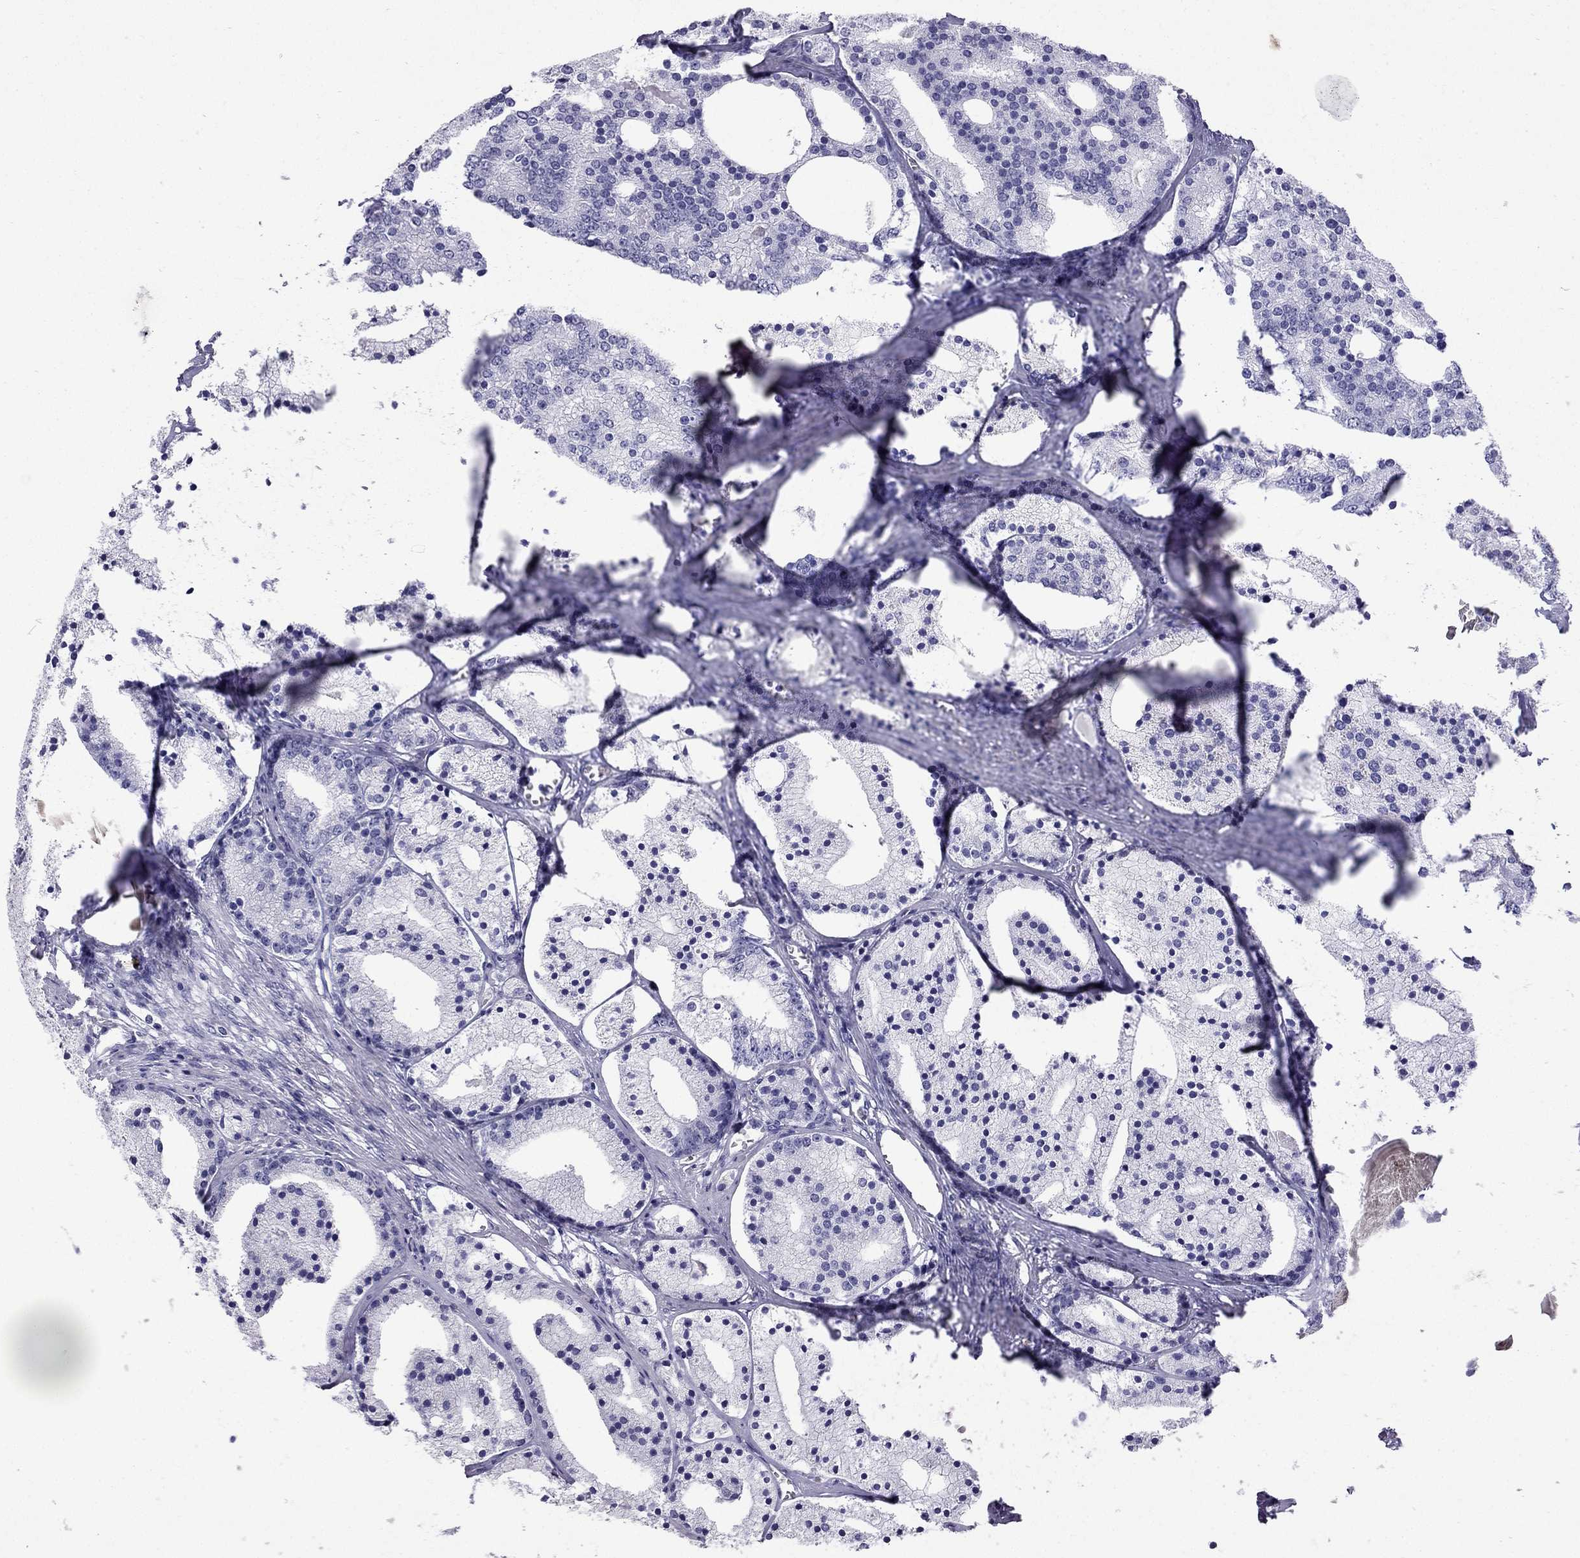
{"staining": {"intensity": "negative", "quantity": "none", "location": "none"}, "tissue": "prostate cancer", "cell_type": "Tumor cells", "image_type": "cancer", "snomed": [{"axis": "morphology", "description": "Adenocarcinoma, NOS"}, {"axis": "topography", "description": "Prostate"}], "caption": "IHC of human prostate cancer (adenocarcinoma) reveals no positivity in tumor cells. The staining was performed using DAB (3,3'-diaminobenzidine) to visualize the protein expression in brown, while the nuclei were stained in blue with hematoxylin (Magnification: 20x).", "gene": "GJA8", "patient": {"sex": "male", "age": 69}}